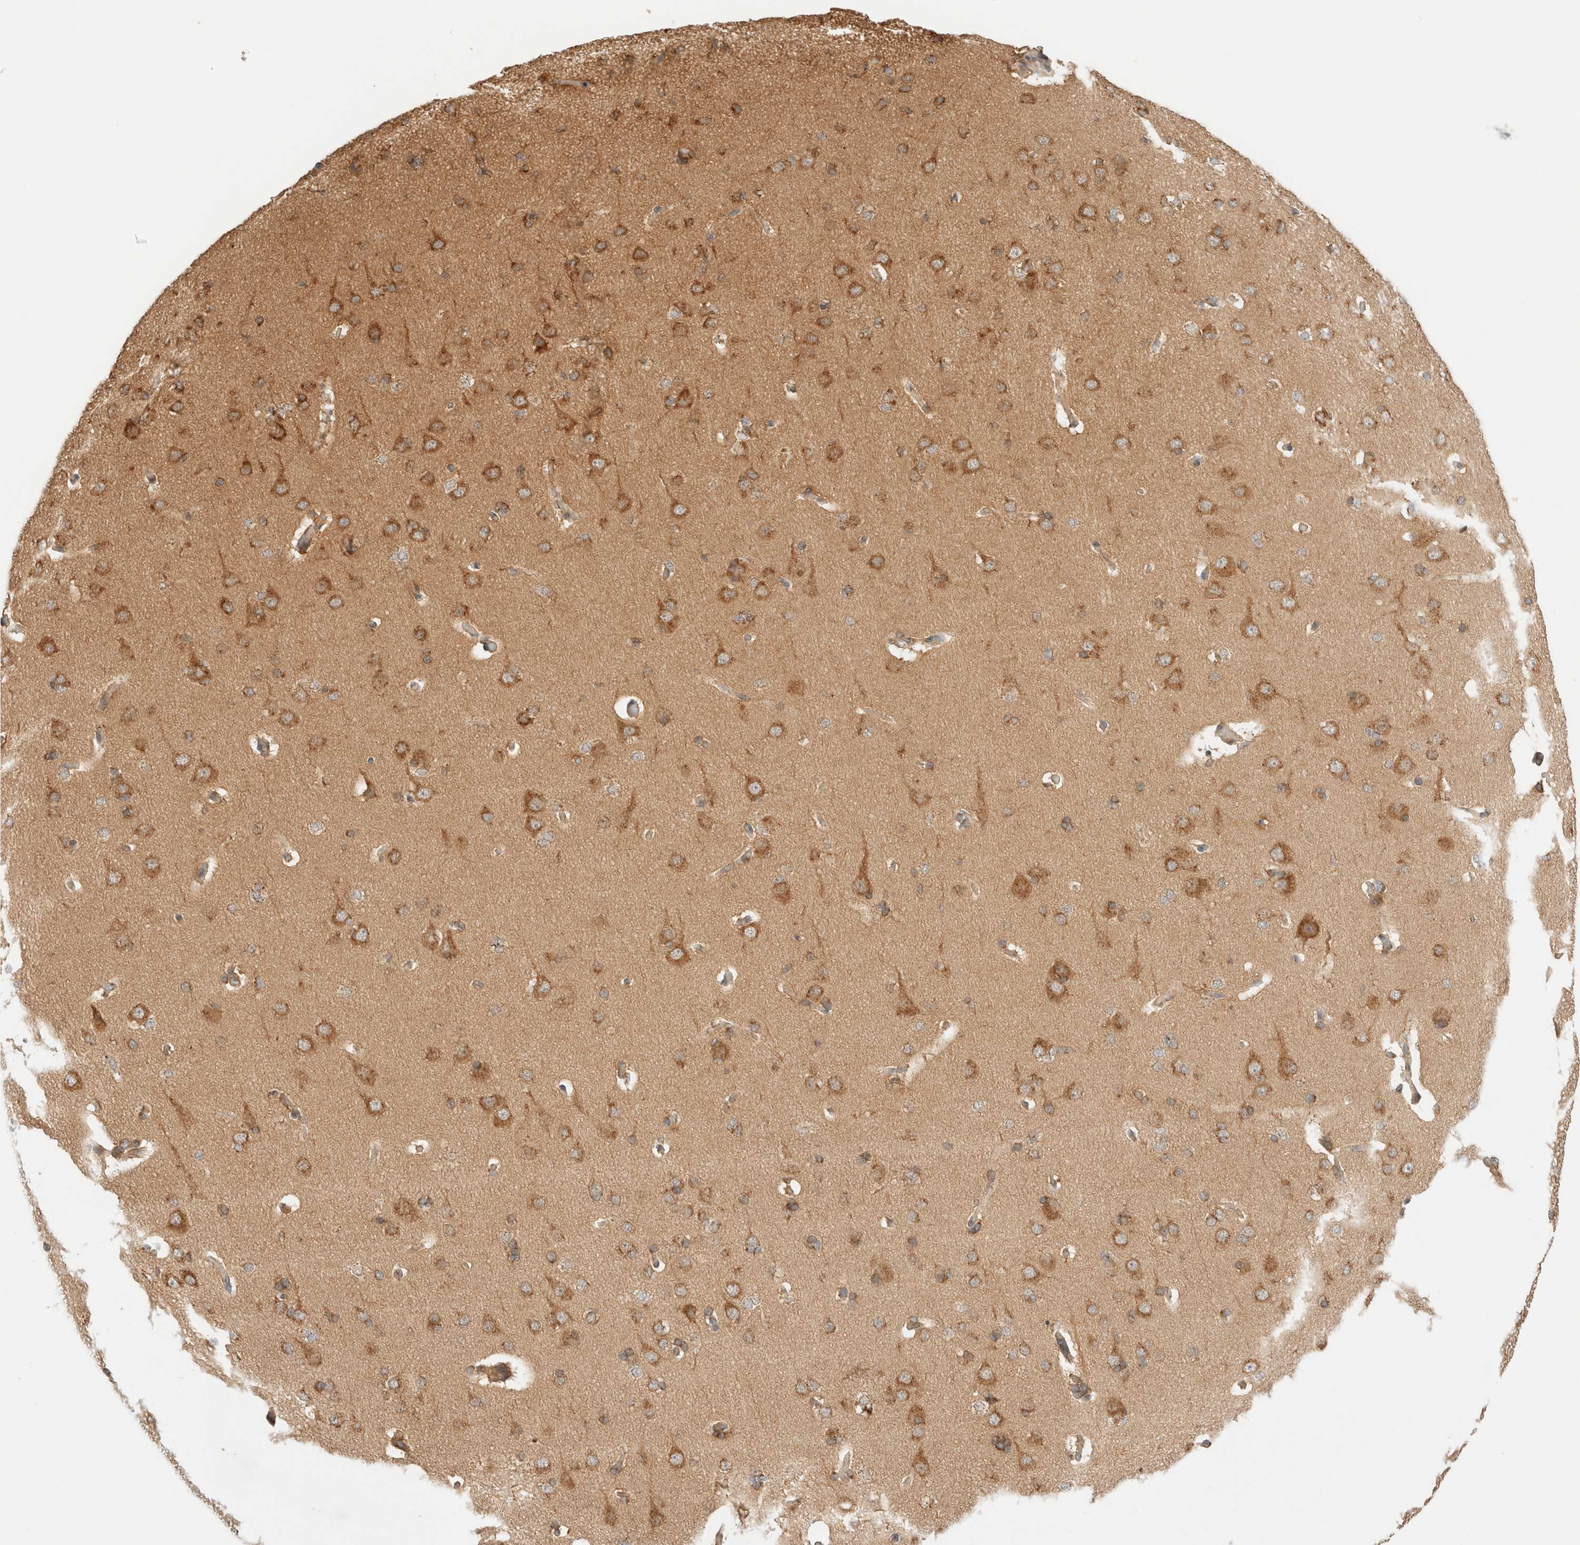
{"staining": {"intensity": "negative", "quantity": "none", "location": "none"}, "tissue": "cerebral cortex", "cell_type": "Endothelial cells", "image_type": "normal", "snomed": [{"axis": "morphology", "description": "Normal tissue, NOS"}, {"axis": "topography", "description": "Cerebral cortex"}], "caption": "This is an immunohistochemistry (IHC) image of benign cerebral cortex. There is no expression in endothelial cells.", "gene": "RABEP1", "patient": {"sex": "male", "age": 62}}